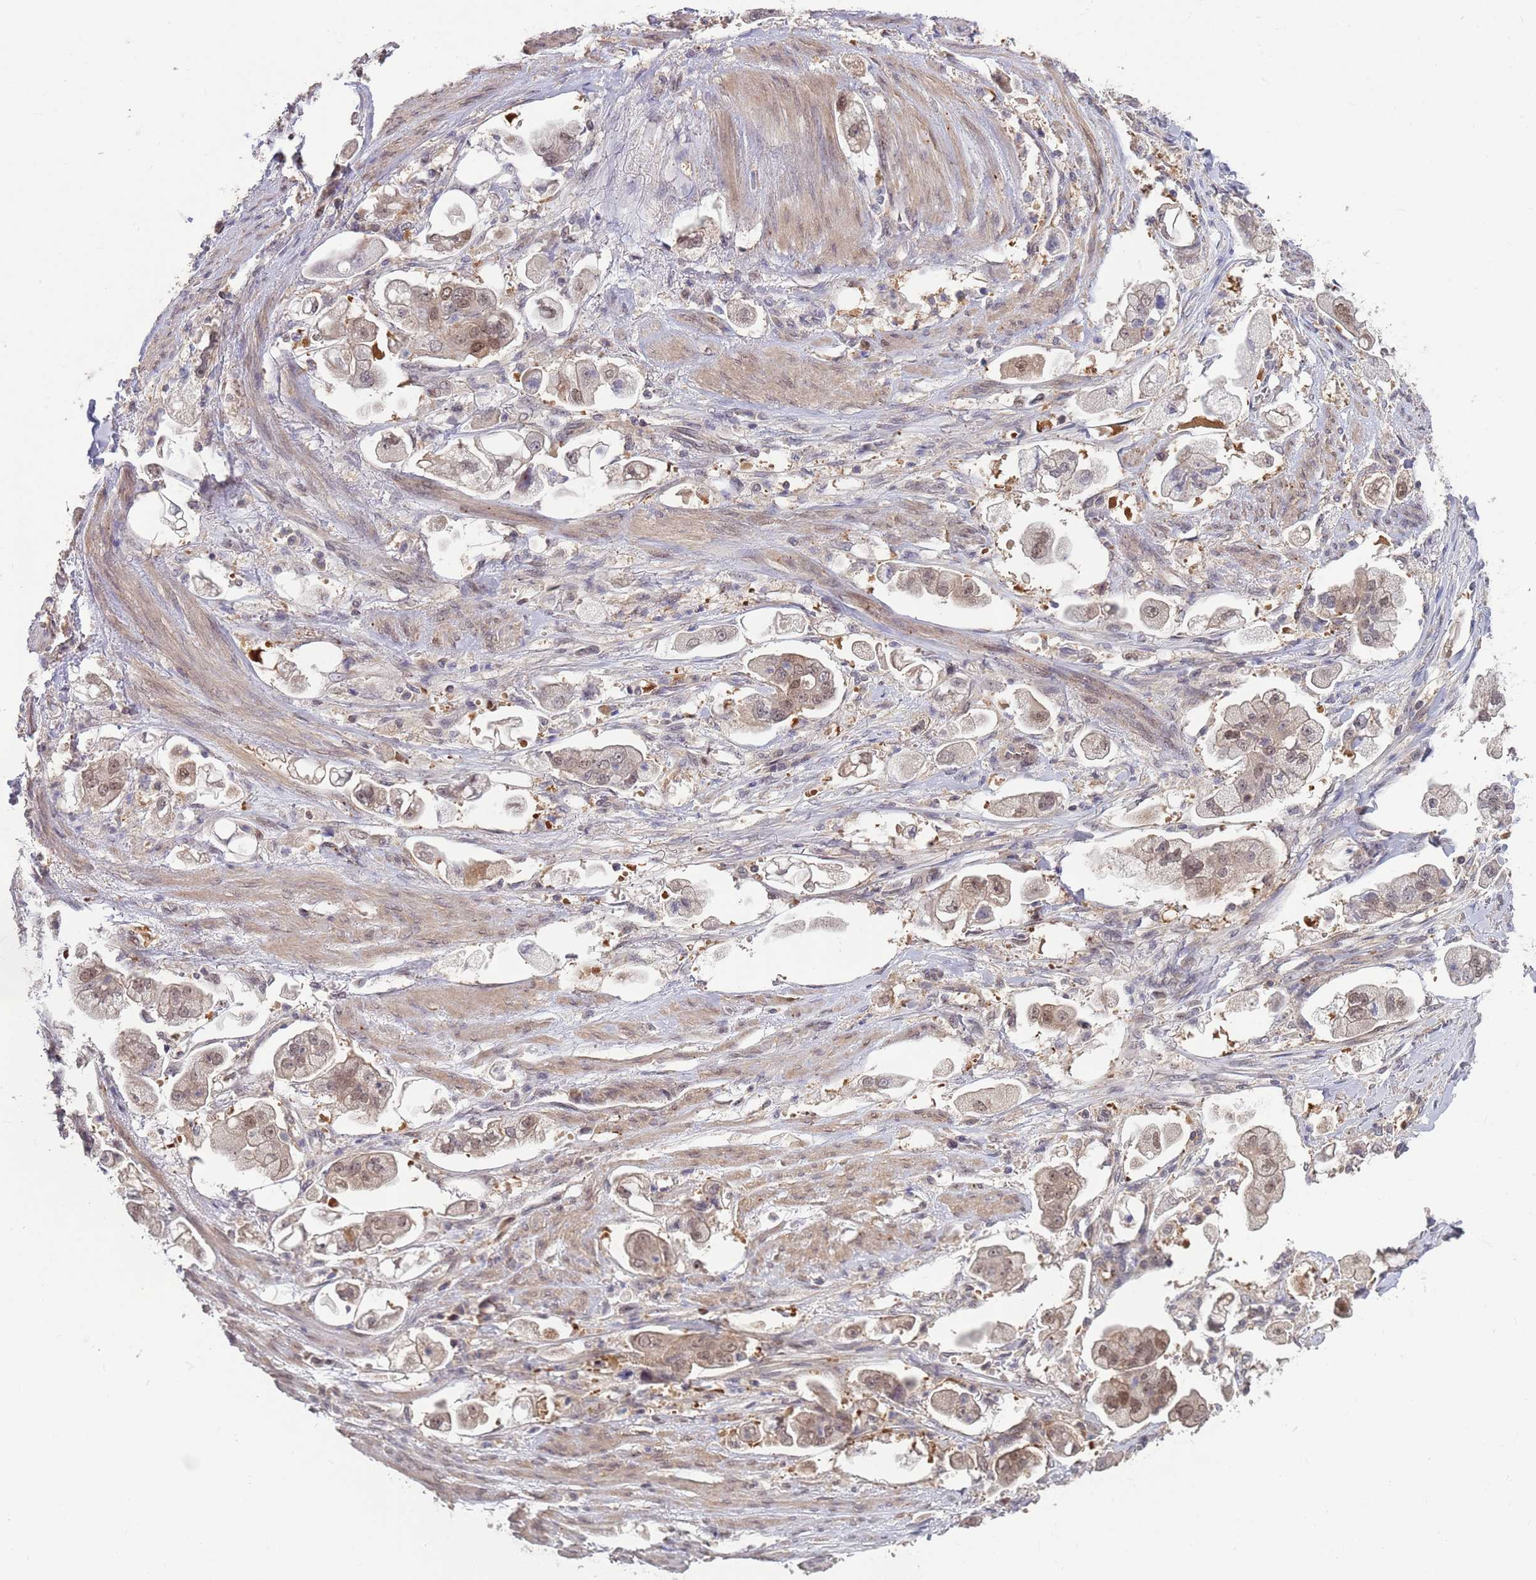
{"staining": {"intensity": "weak", "quantity": "25%-75%", "location": "cytoplasmic/membranous,nuclear"}, "tissue": "stomach cancer", "cell_type": "Tumor cells", "image_type": "cancer", "snomed": [{"axis": "morphology", "description": "Adenocarcinoma, NOS"}, {"axis": "topography", "description": "Stomach"}], "caption": "An image of adenocarcinoma (stomach) stained for a protein shows weak cytoplasmic/membranous and nuclear brown staining in tumor cells.", "gene": "SALL1", "patient": {"sex": "male", "age": 62}}